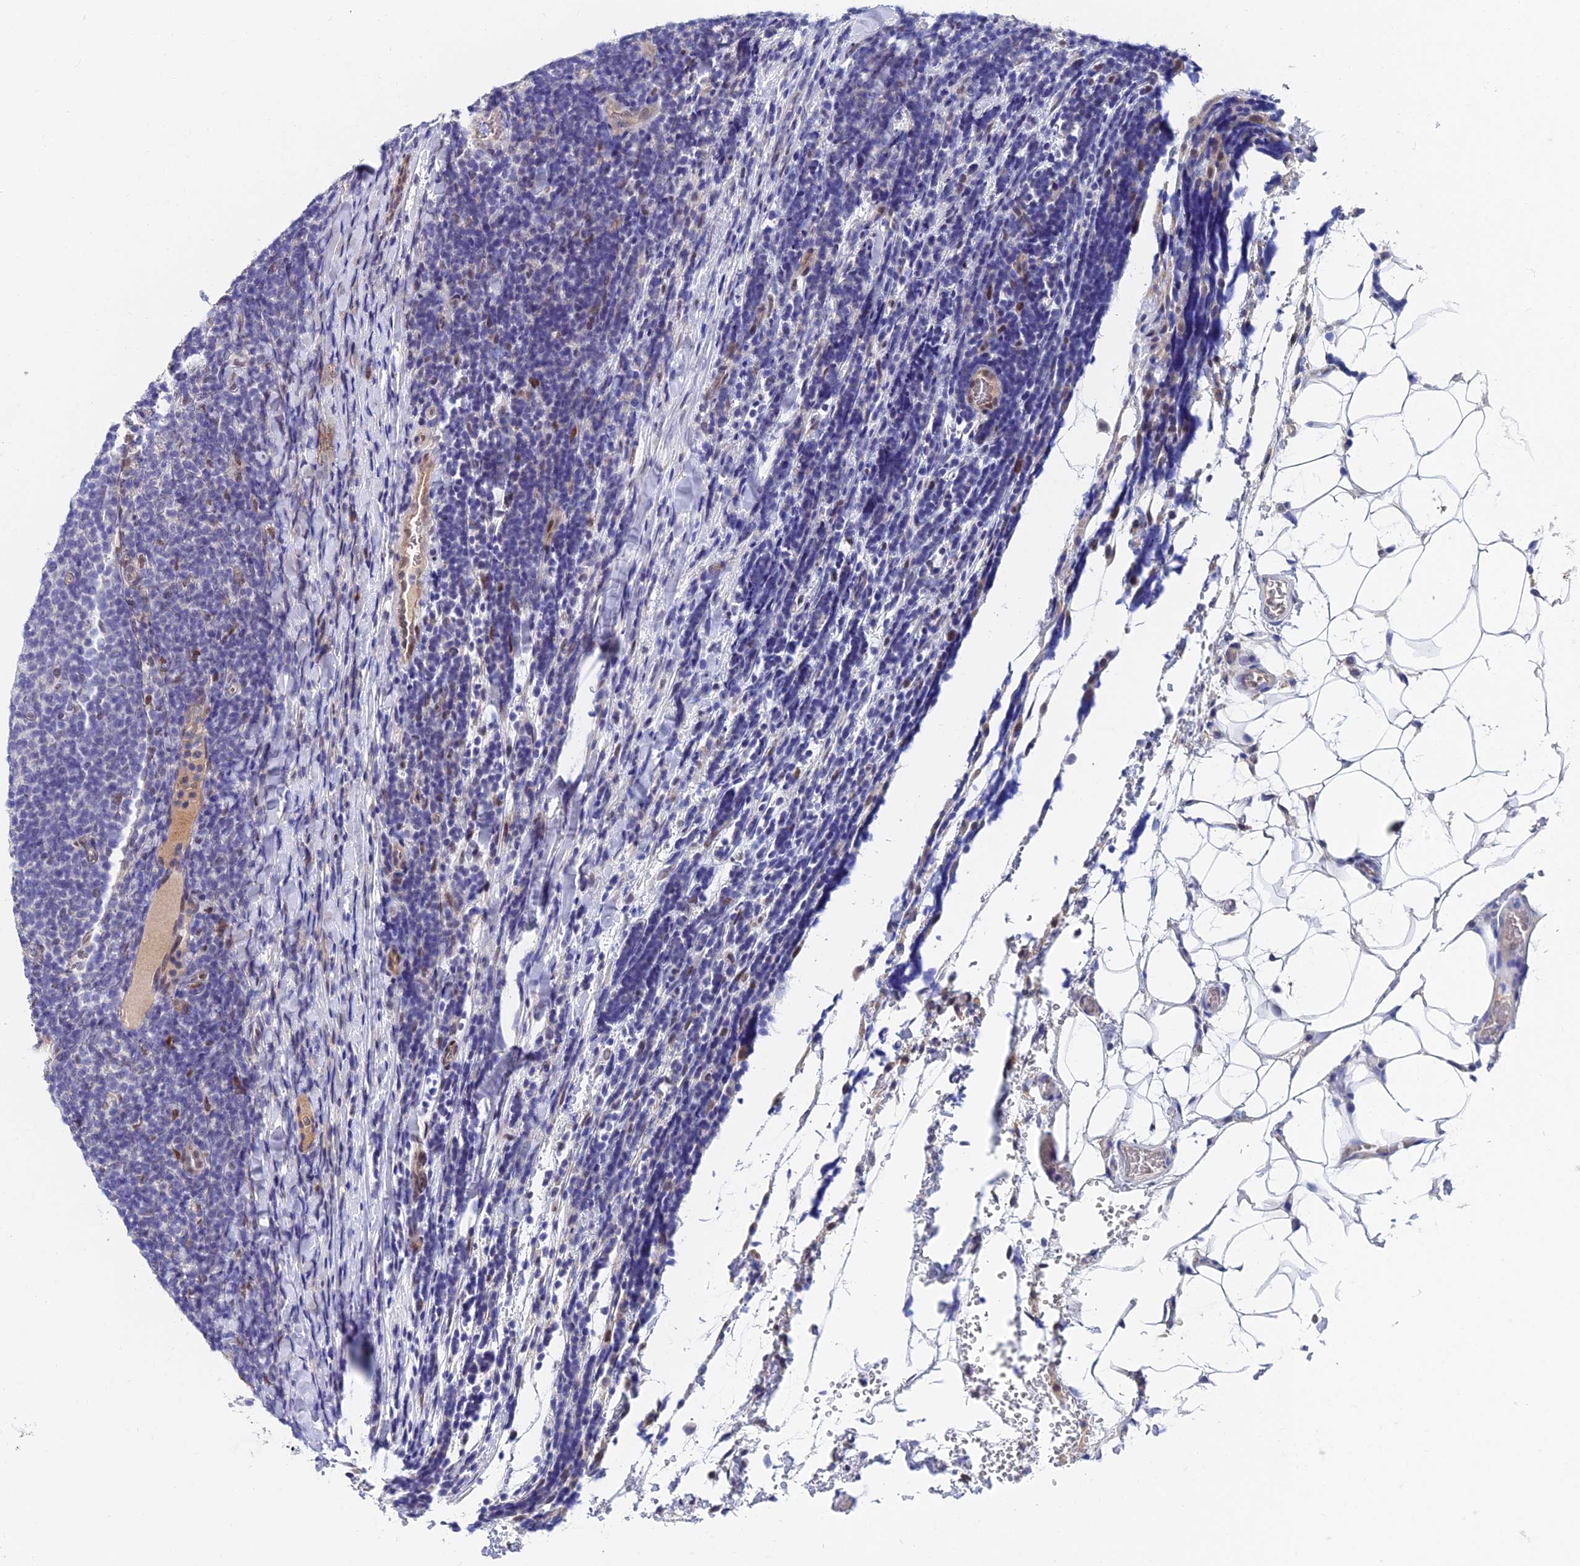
{"staining": {"intensity": "negative", "quantity": "none", "location": "none"}, "tissue": "lymphoma", "cell_type": "Tumor cells", "image_type": "cancer", "snomed": [{"axis": "morphology", "description": "Malignant lymphoma, non-Hodgkin's type, Low grade"}, {"axis": "topography", "description": "Lymph node"}], "caption": "Tumor cells show no significant staining in low-grade malignant lymphoma, non-Hodgkin's type. The staining is performed using DAB brown chromogen with nuclei counter-stained in using hematoxylin.", "gene": "TRIM24", "patient": {"sex": "male", "age": 66}}